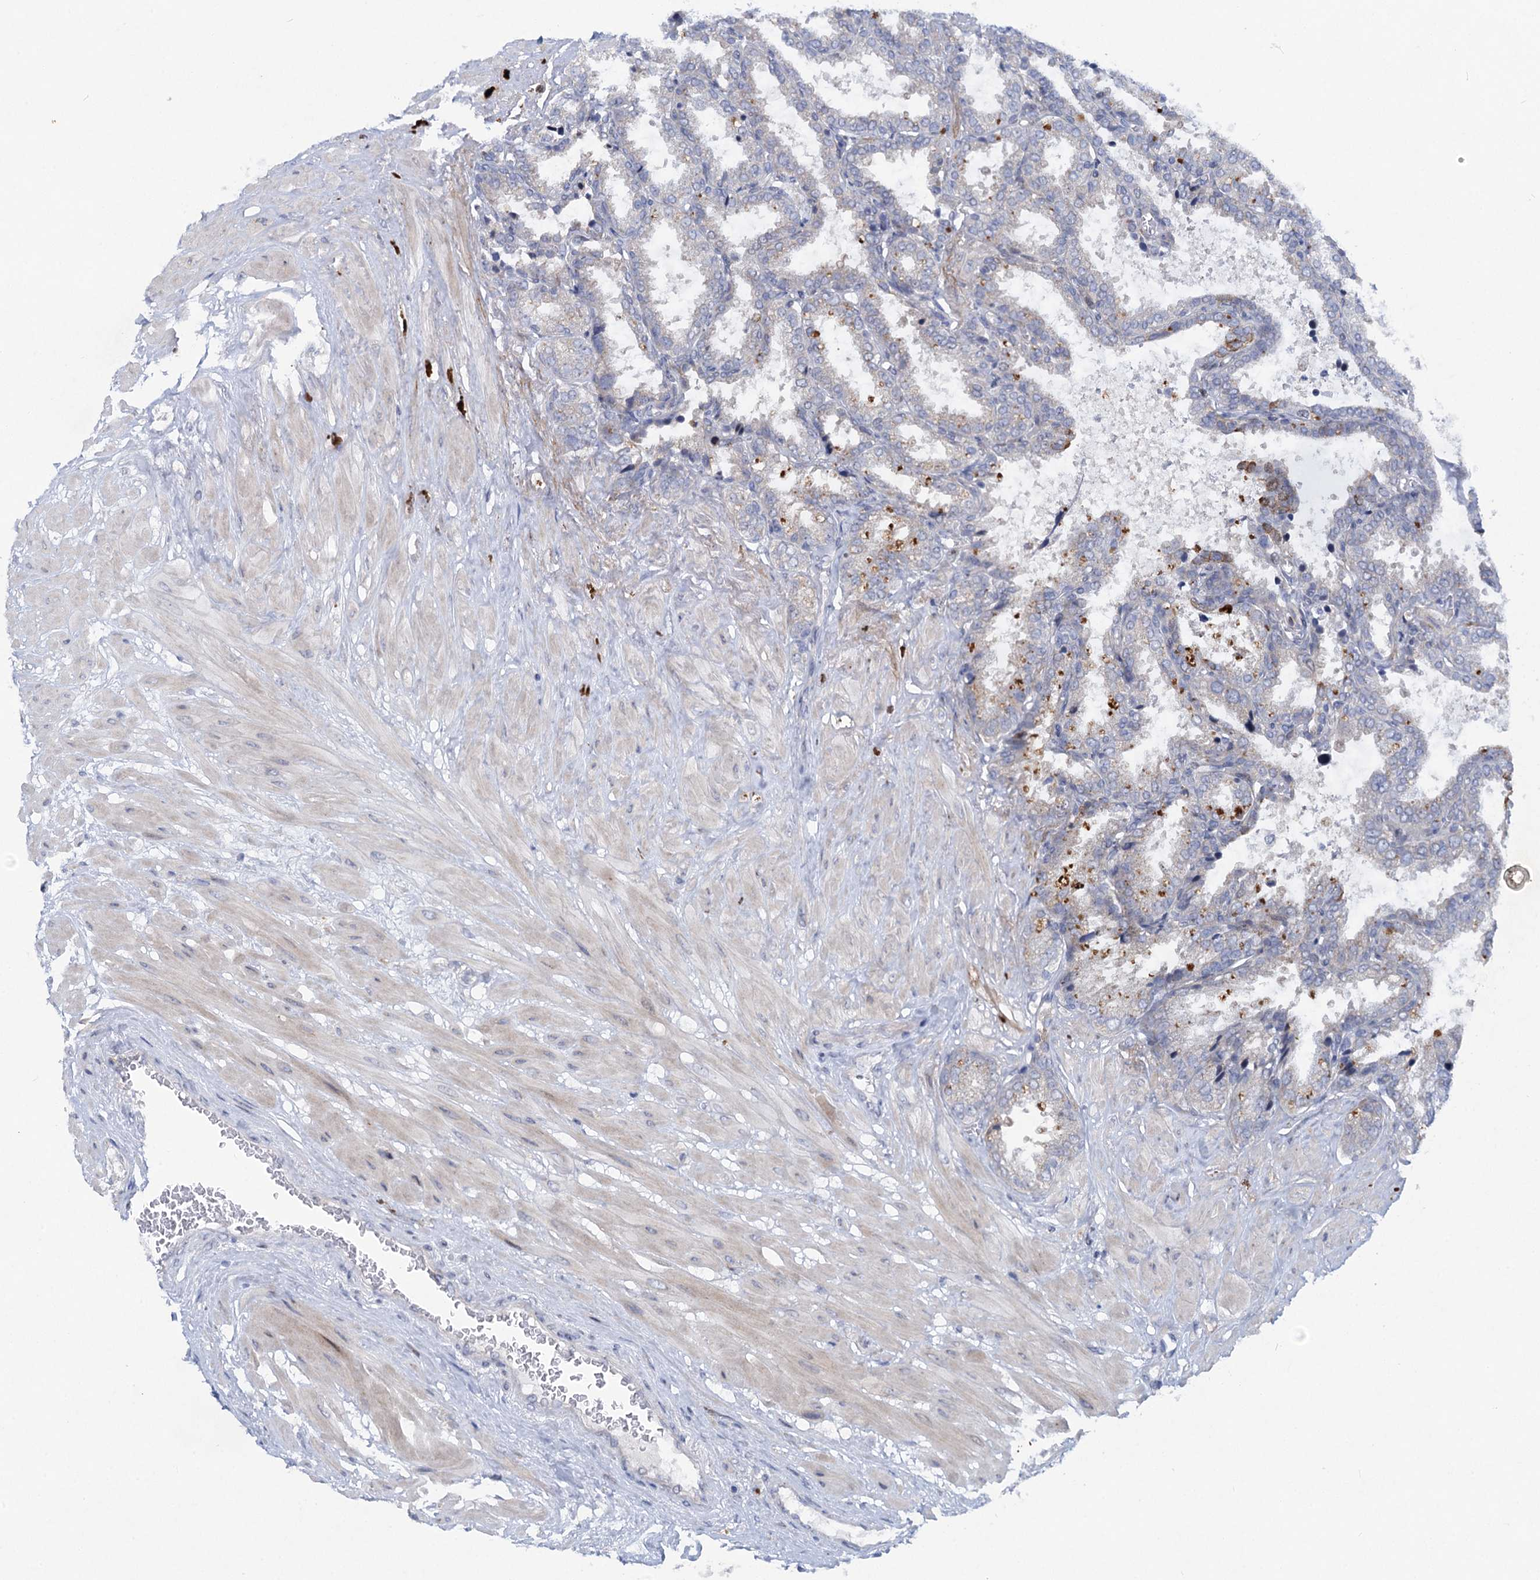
{"staining": {"intensity": "negative", "quantity": "none", "location": "none"}, "tissue": "seminal vesicle", "cell_type": "Glandular cells", "image_type": "normal", "snomed": [{"axis": "morphology", "description": "Normal tissue, NOS"}, {"axis": "topography", "description": "Seminal veicle"}], "caption": "The IHC image has no significant expression in glandular cells of seminal vesicle. (DAB immunohistochemistry, high magnification).", "gene": "QPCTL", "patient": {"sex": "male", "age": 46}}